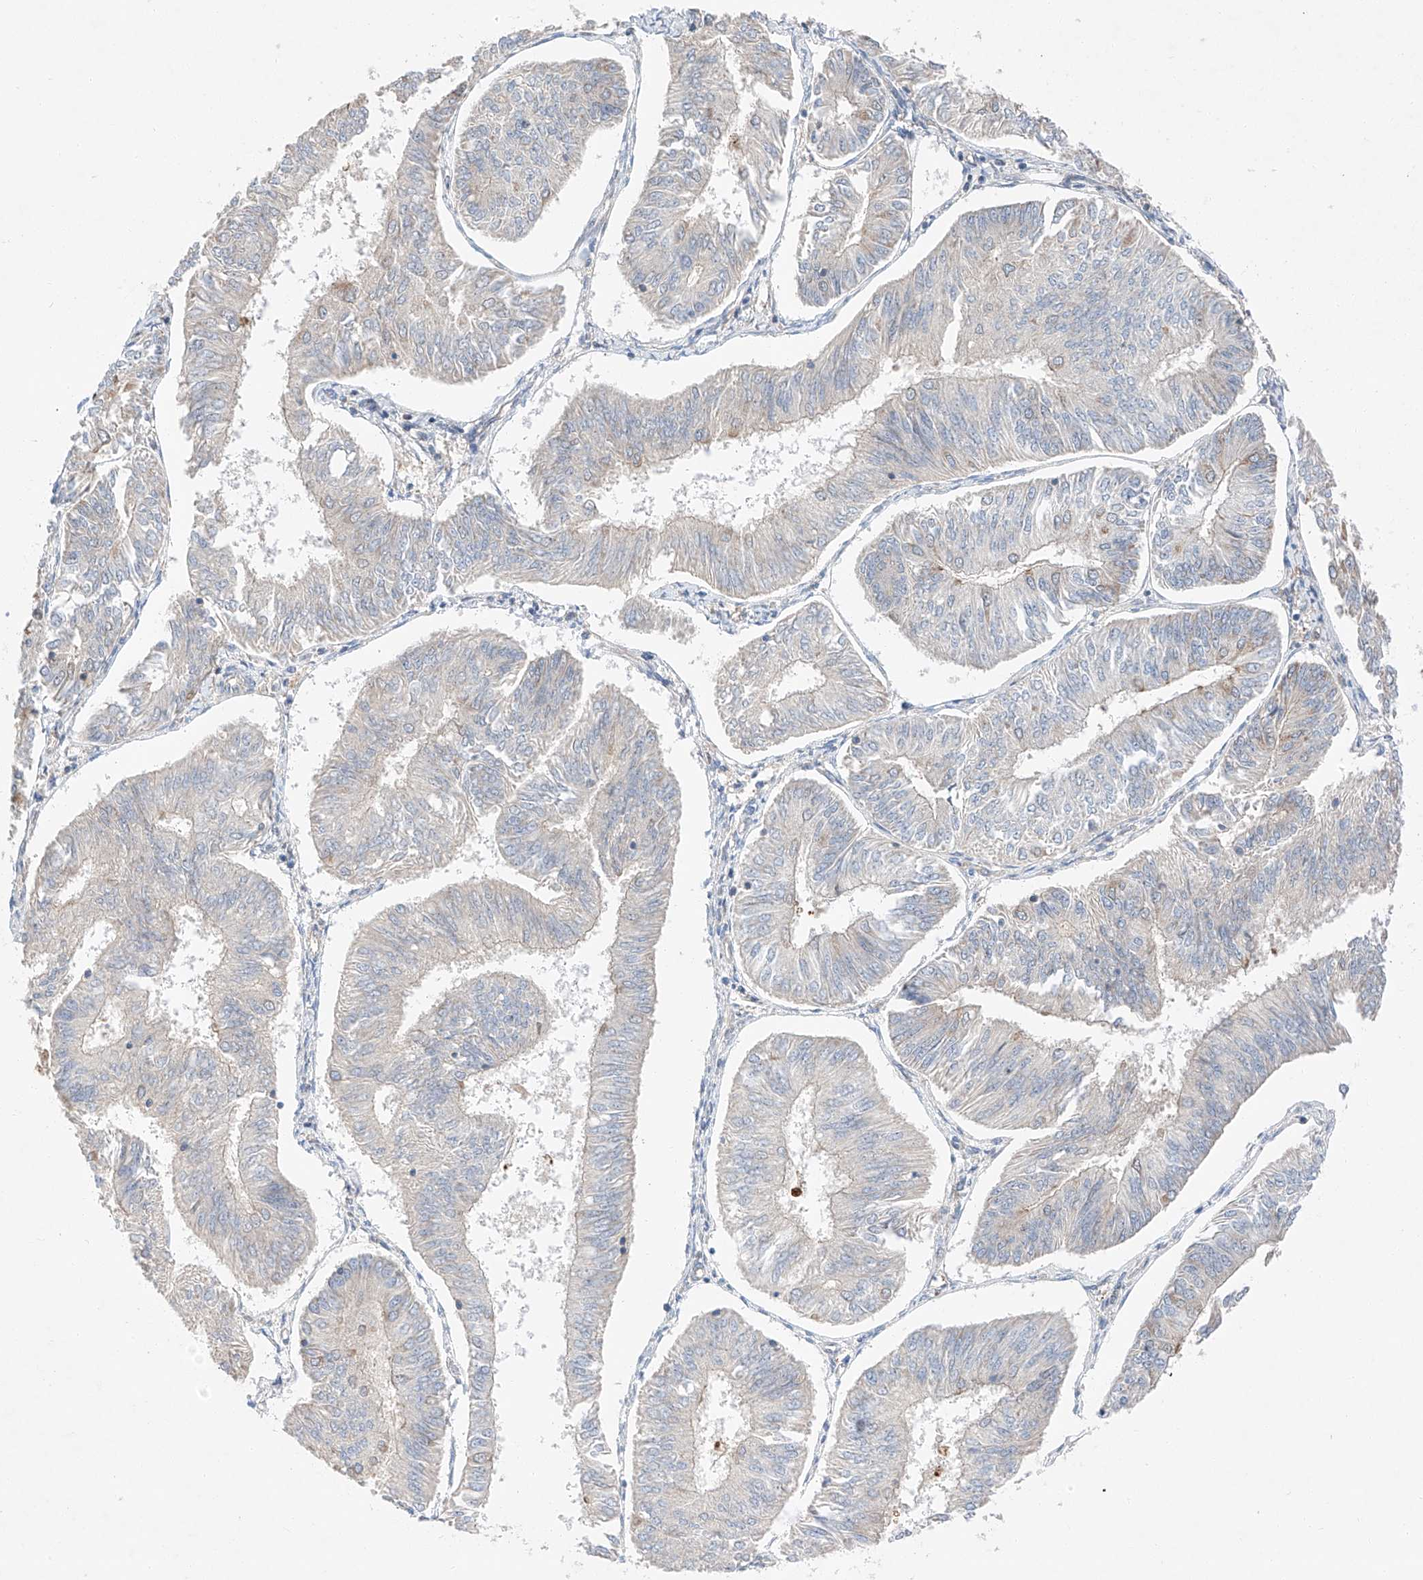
{"staining": {"intensity": "negative", "quantity": "none", "location": "none"}, "tissue": "endometrial cancer", "cell_type": "Tumor cells", "image_type": "cancer", "snomed": [{"axis": "morphology", "description": "Adenocarcinoma, NOS"}, {"axis": "topography", "description": "Endometrium"}], "caption": "Protein analysis of adenocarcinoma (endometrial) shows no significant expression in tumor cells. (DAB IHC, high magnification).", "gene": "RUSC1", "patient": {"sex": "female", "age": 58}}